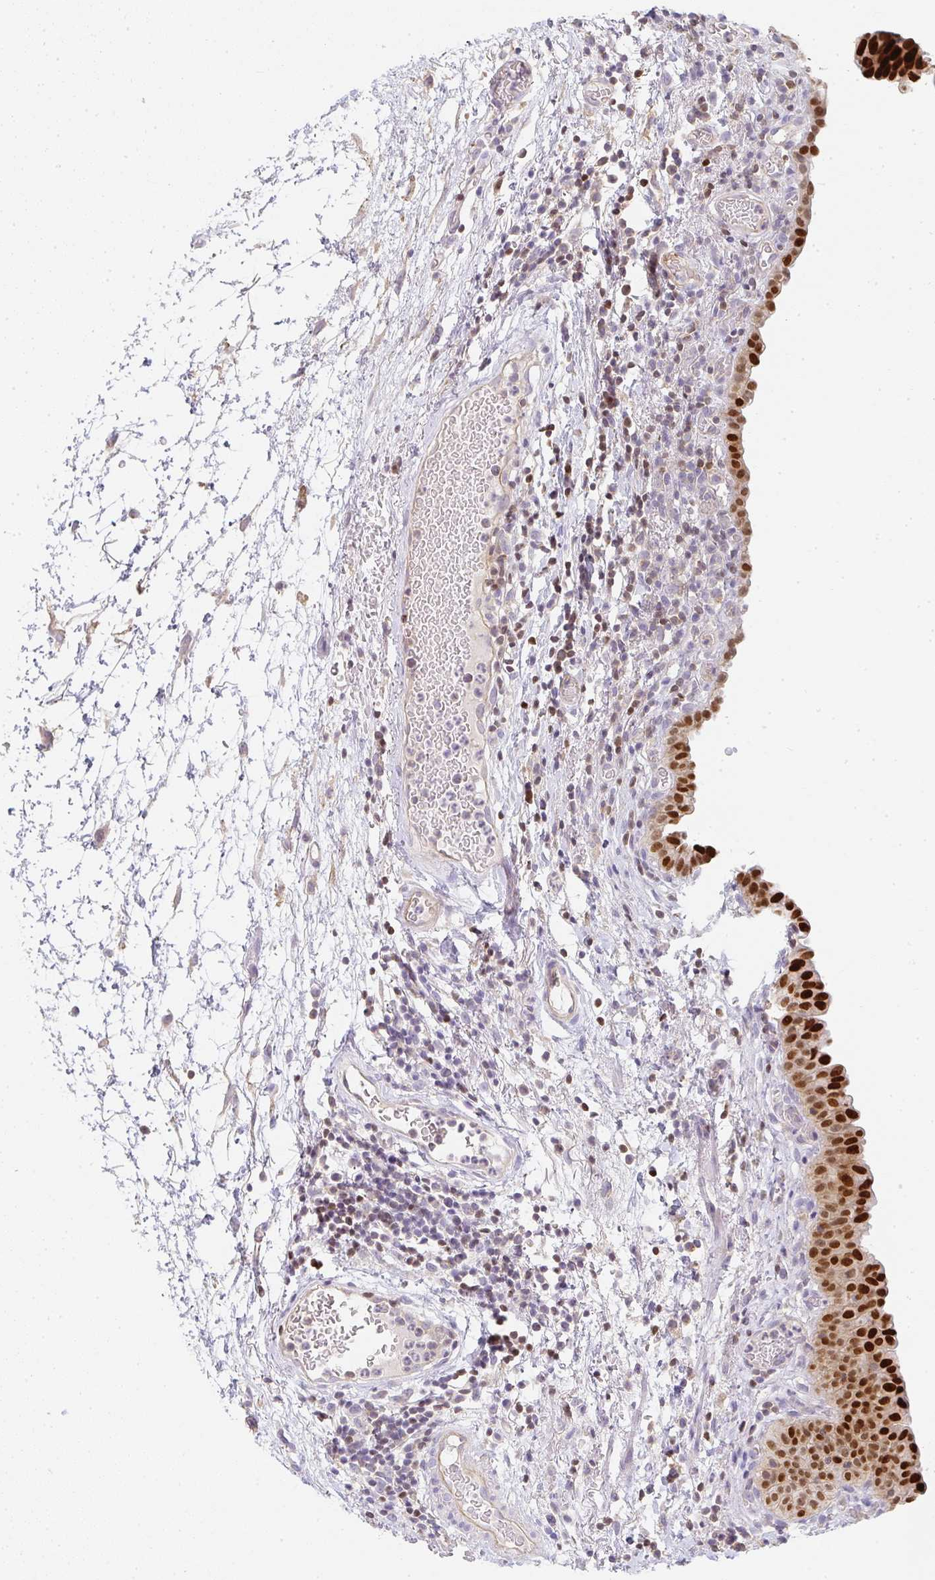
{"staining": {"intensity": "strong", "quantity": ">75%", "location": "nuclear"}, "tissue": "urinary bladder", "cell_type": "Urothelial cells", "image_type": "normal", "snomed": [{"axis": "morphology", "description": "Normal tissue, NOS"}, {"axis": "morphology", "description": "Inflammation, NOS"}, {"axis": "topography", "description": "Urinary bladder"}], "caption": "The histopathology image reveals staining of benign urinary bladder, revealing strong nuclear protein positivity (brown color) within urothelial cells. (DAB IHC with brightfield microscopy, high magnification).", "gene": "GATA3", "patient": {"sex": "male", "age": 57}}